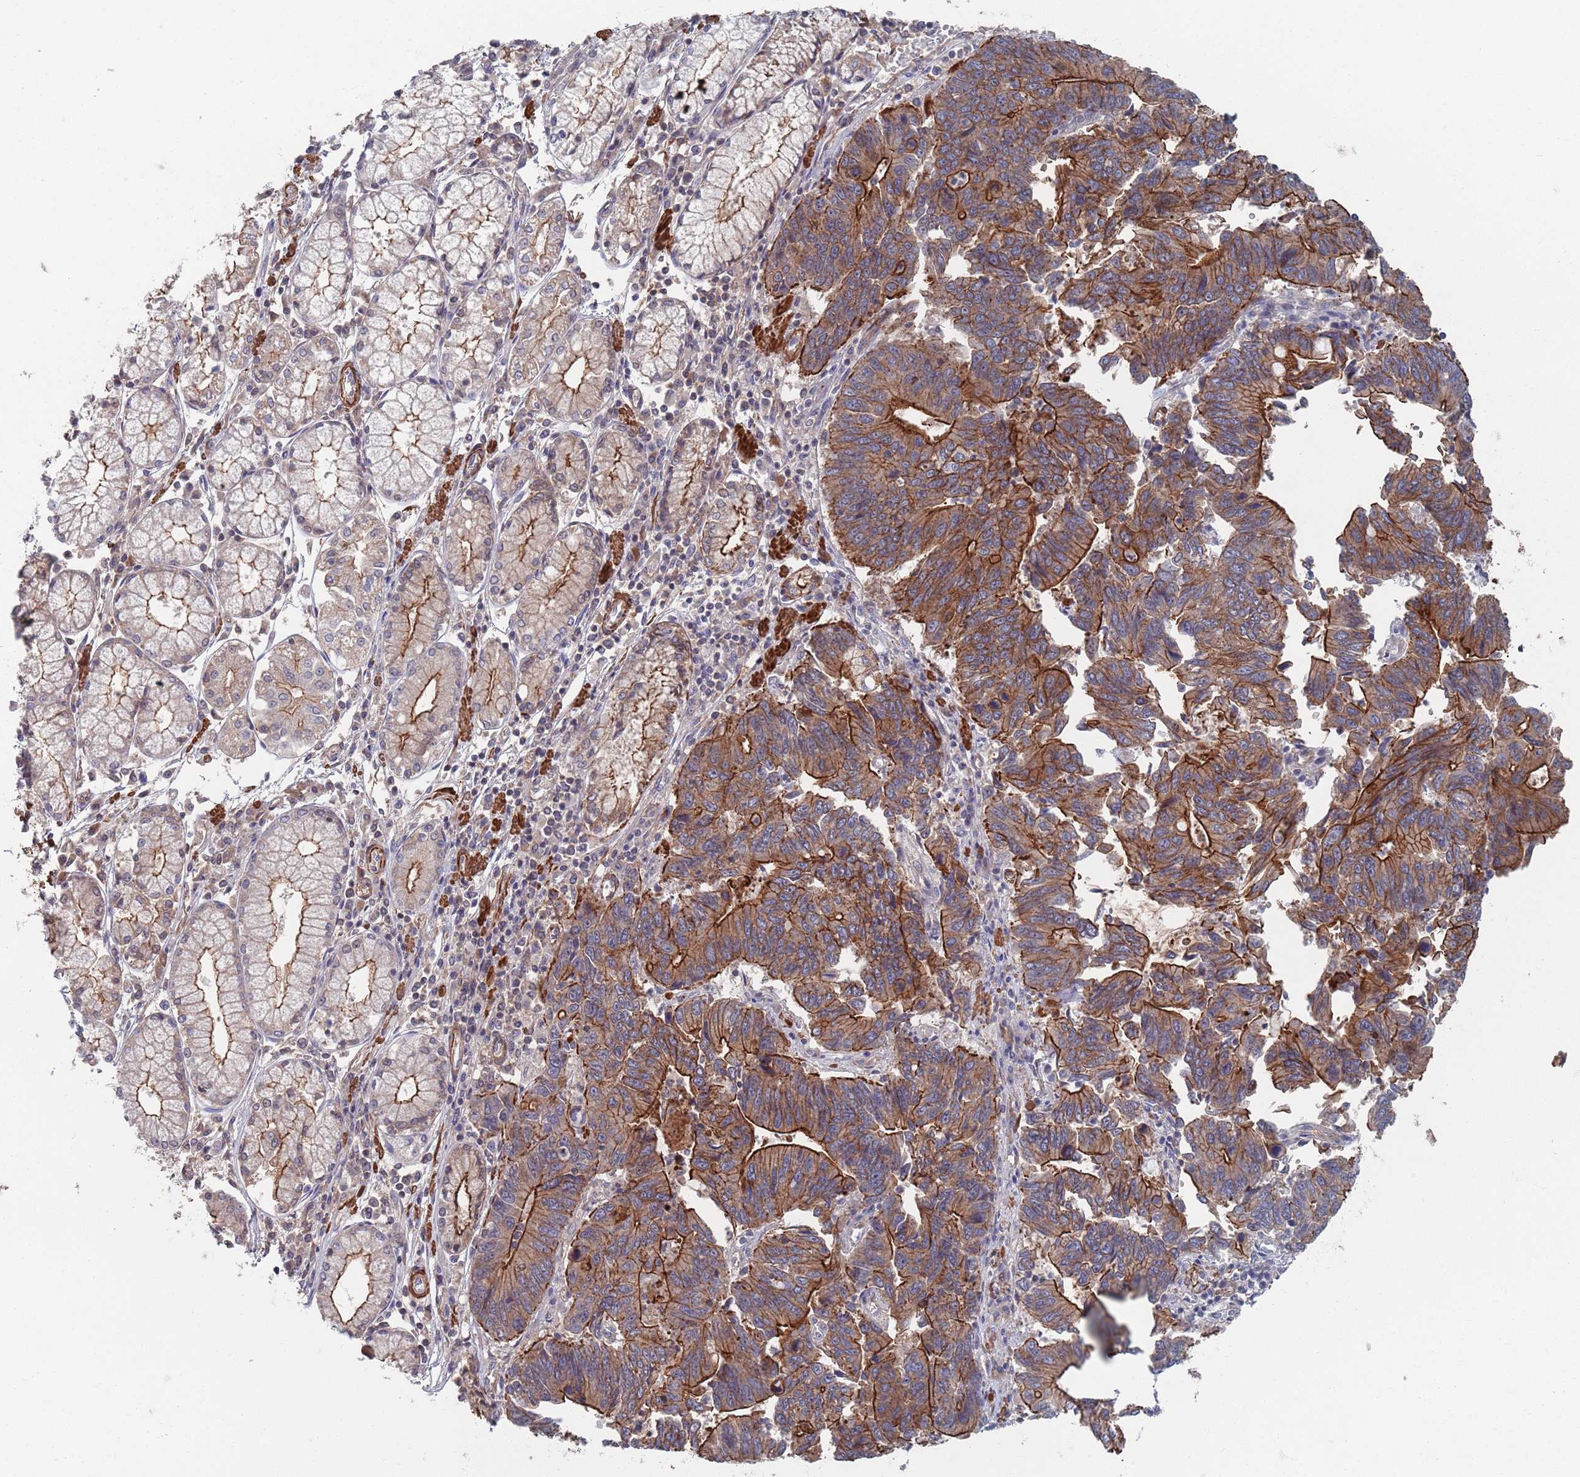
{"staining": {"intensity": "strong", "quantity": "25%-75%", "location": "cytoplasmic/membranous"}, "tissue": "stomach cancer", "cell_type": "Tumor cells", "image_type": "cancer", "snomed": [{"axis": "morphology", "description": "Adenocarcinoma, NOS"}, {"axis": "topography", "description": "Stomach"}], "caption": "About 25%-75% of tumor cells in human stomach cancer (adenocarcinoma) exhibit strong cytoplasmic/membranous protein expression as visualized by brown immunohistochemical staining.", "gene": "PLEKHA4", "patient": {"sex": "male", "age": 59}}